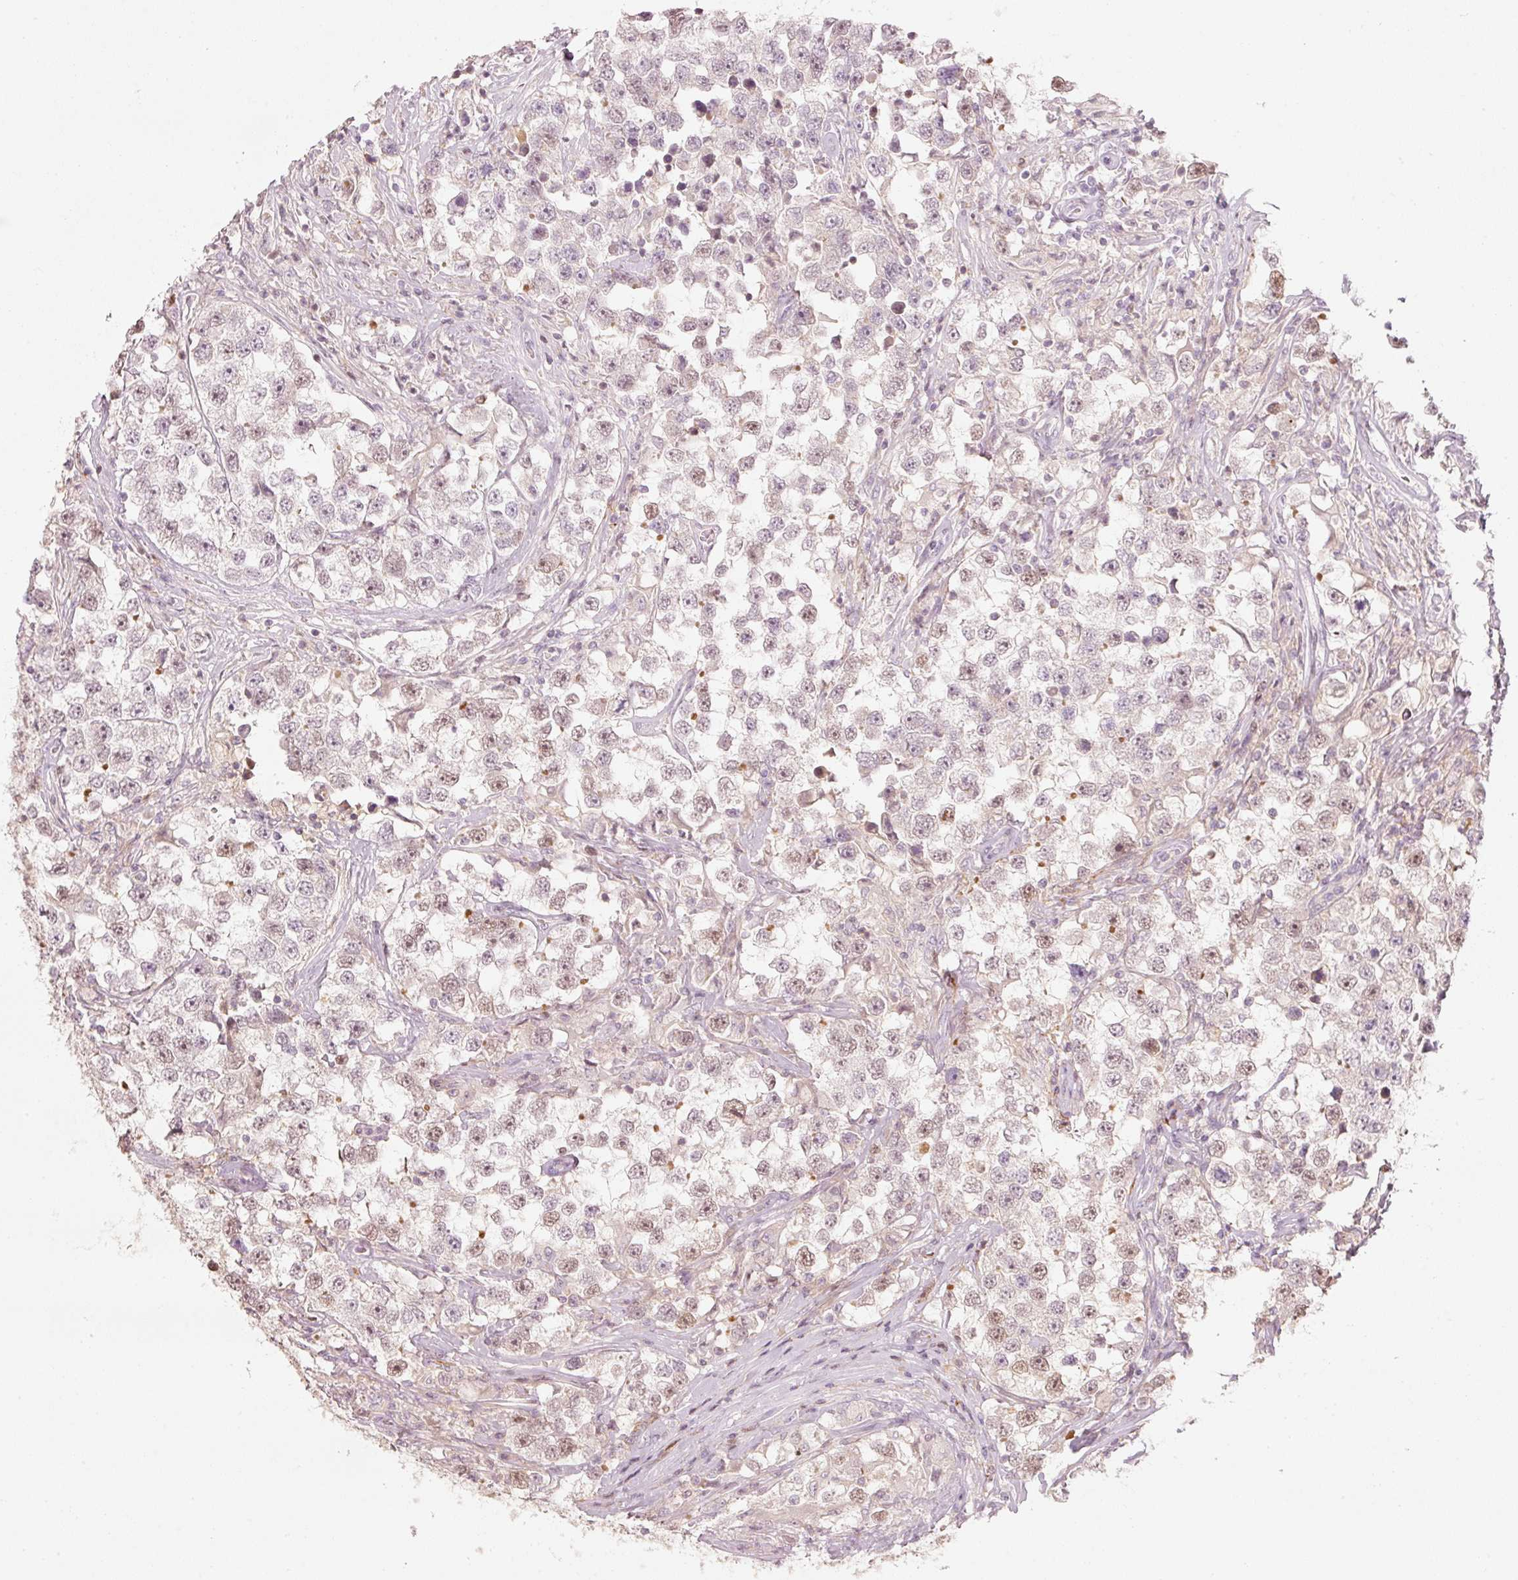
{"staining": {"intensity": "weak", "quantity": "<25%", "location": "nuclear"}, "tissue": "testis cancer", "cell_type": "Tumor cells", "image_type": "cancer", "snomed": [{"axis": "morphology", "description": "Seminoma, NOS"}, {"axis": "topography", "description": "Testis"}], "caption": "Immunohistochemistry (IHC) of human seminoma (testis) reveals no expression in tumor cells. (Brightfield microscopy of DAB immunohistochemistry at high magnification).", "gene": "TREX2", "patient": {"sex": "male", "age": 46}}